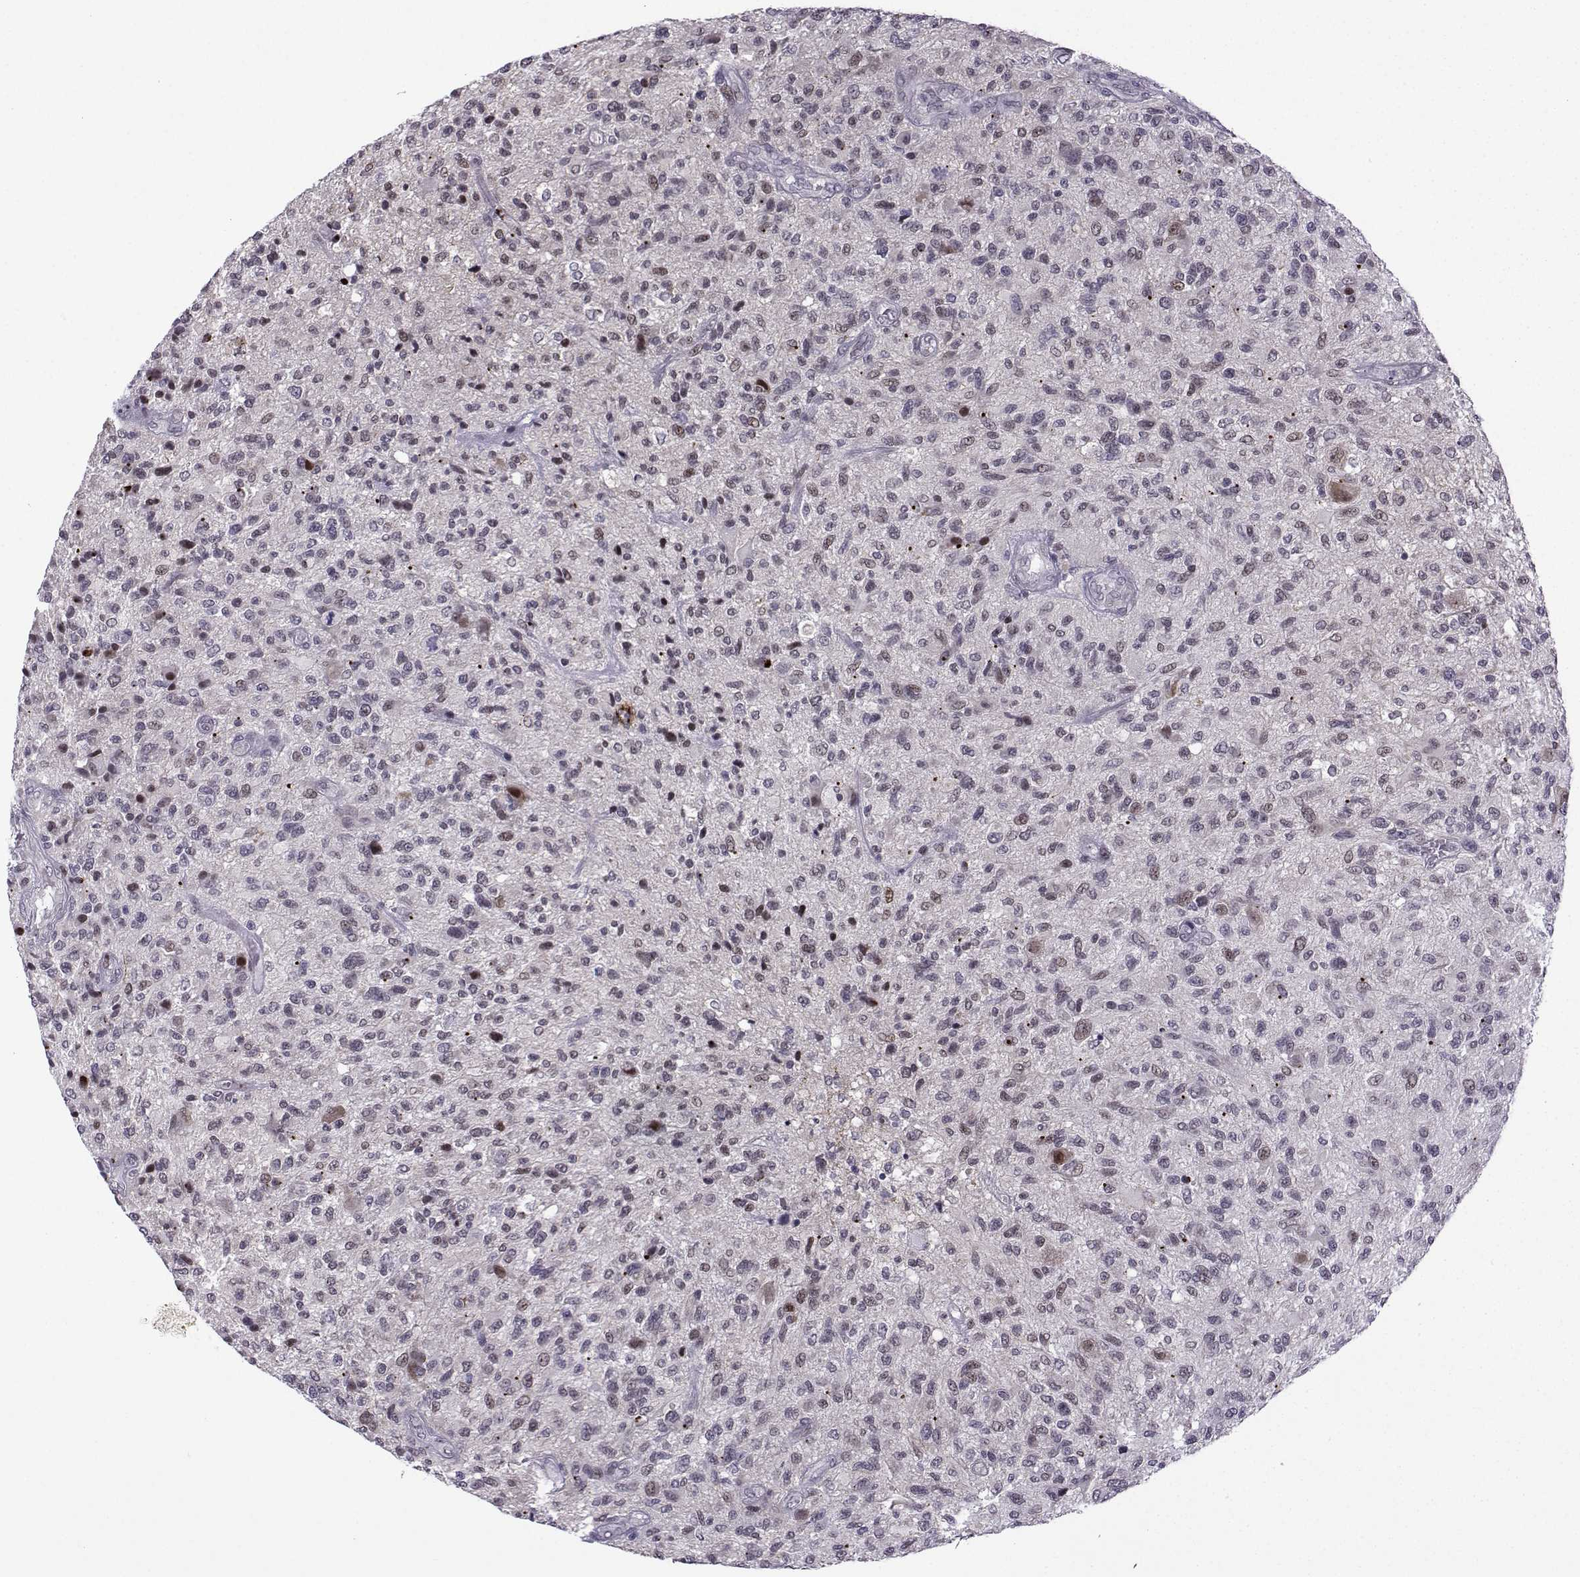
{"staining": {"intensity": "negative", "quantity": "none", "location": "none"}, "tissue": "glioma", "cell_type": "Tumor cells", "image_type": "cancer", "snomed": [{"axis": "morphology", "description": "Glioma, malignant, High grade"}, {"axis": "topography", "description": "Brain"}], "caption": "Tumor cells are negative for protein expression in human high-grade glioma (malignant).", "gene": "FGF3", "patient": {"sex": "male", "age": 47}}